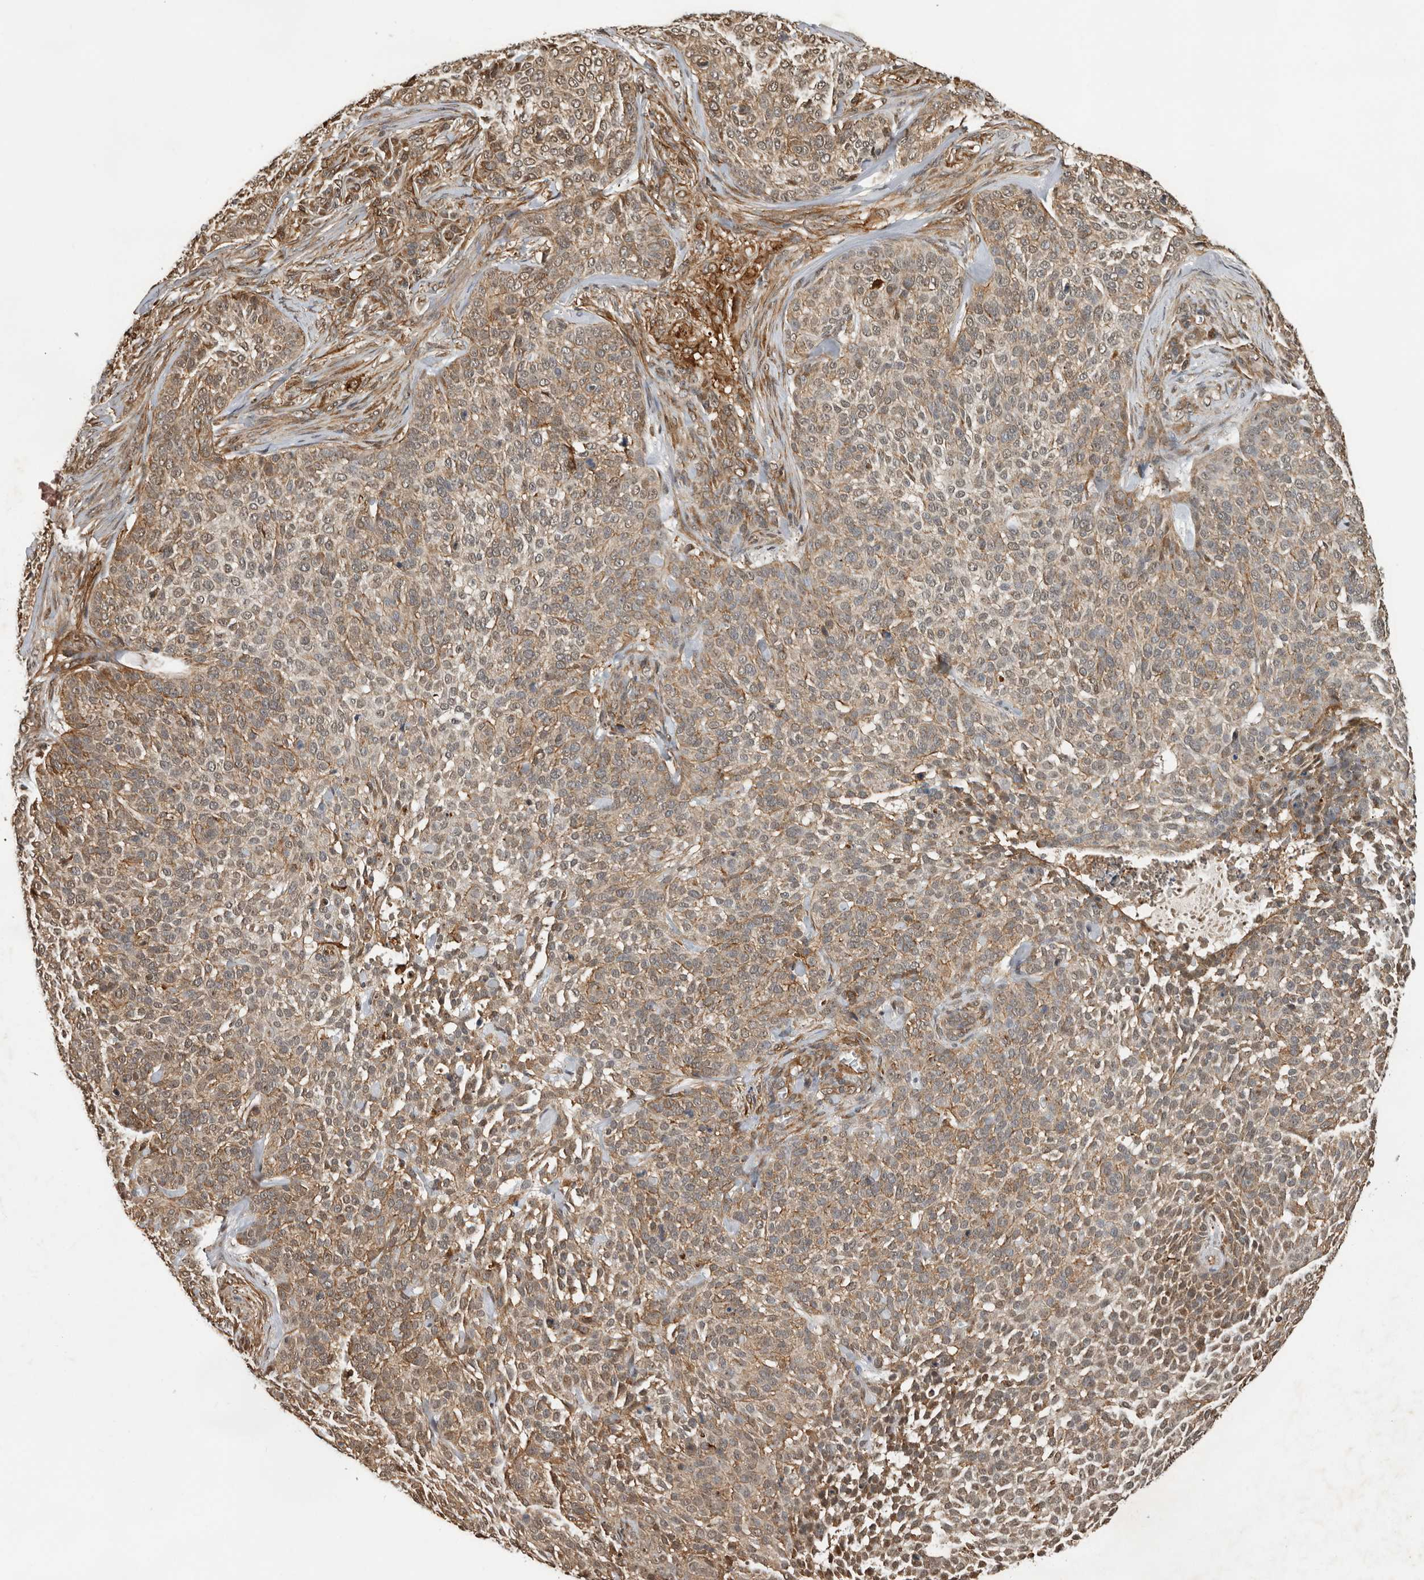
{"staining": {"intensity": "weak", "quantity": ">75%", "location": "cytoplasmic/membranous"}, "tissue": "skin cancer", "cell_type": "Tumor cells", "image_type": "cancer", "snomed": [{"axis": "morphology", "description": "Basal cell carcinoma"}, {"axis": "topography", "description": "Skin"}], "caption": "Human basal cell carcinoma (skin) stained for a protein (brown) displays weak cytoplasmic/membranous positive positivity in about >75% of tumor cells.", "gene": "RNF157", "patient": {"sex": "female", "age": 64}}